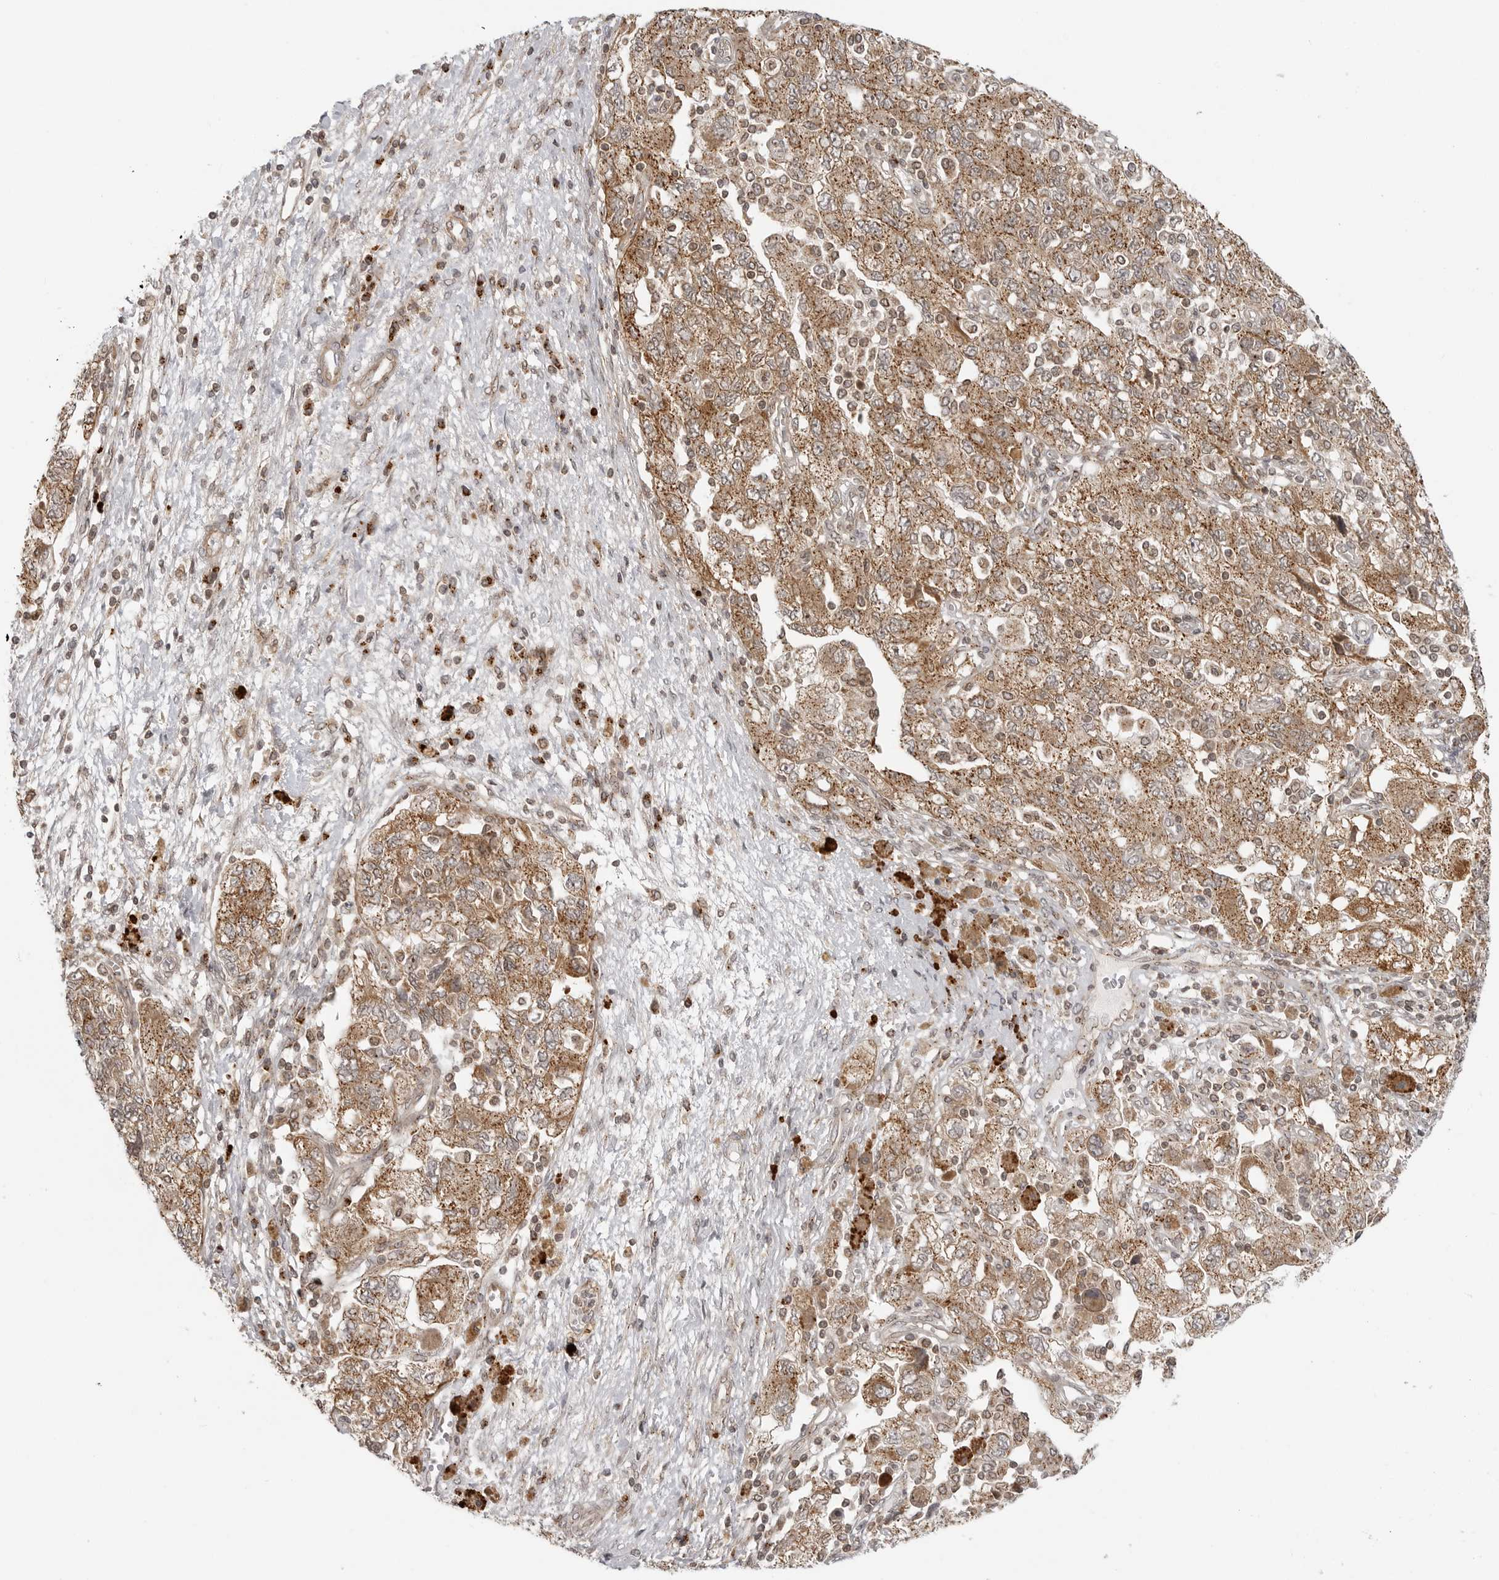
{"staining": {"intensity": "moderate", "quantity": ">75%", "location": "cytoplasmic/membranous"}, "tissue": "ovarian cancer", "cell_type": "Tumor cells", "image_type": "cancer", "snomed": [{"axis": "morphology", "description": "Carcinoma, NOS"}, {"axis": "morphology", "description": "Cystadenocarcinoma, serous, NOS"}, {"axis": "topography", "description": "Ovary"}], "caption": "Immunohistochemistry (IHC) (DAB (3,3'-diaminobenzidine)) staining of human ovarian cancer (serous cystadenocarcinoma) shows moderate cytoplasmic/membranous protein positivity in approximately >75% of tumor cells.", "gene": "COPA", "patient": {"sex": "female", "age": 69}}